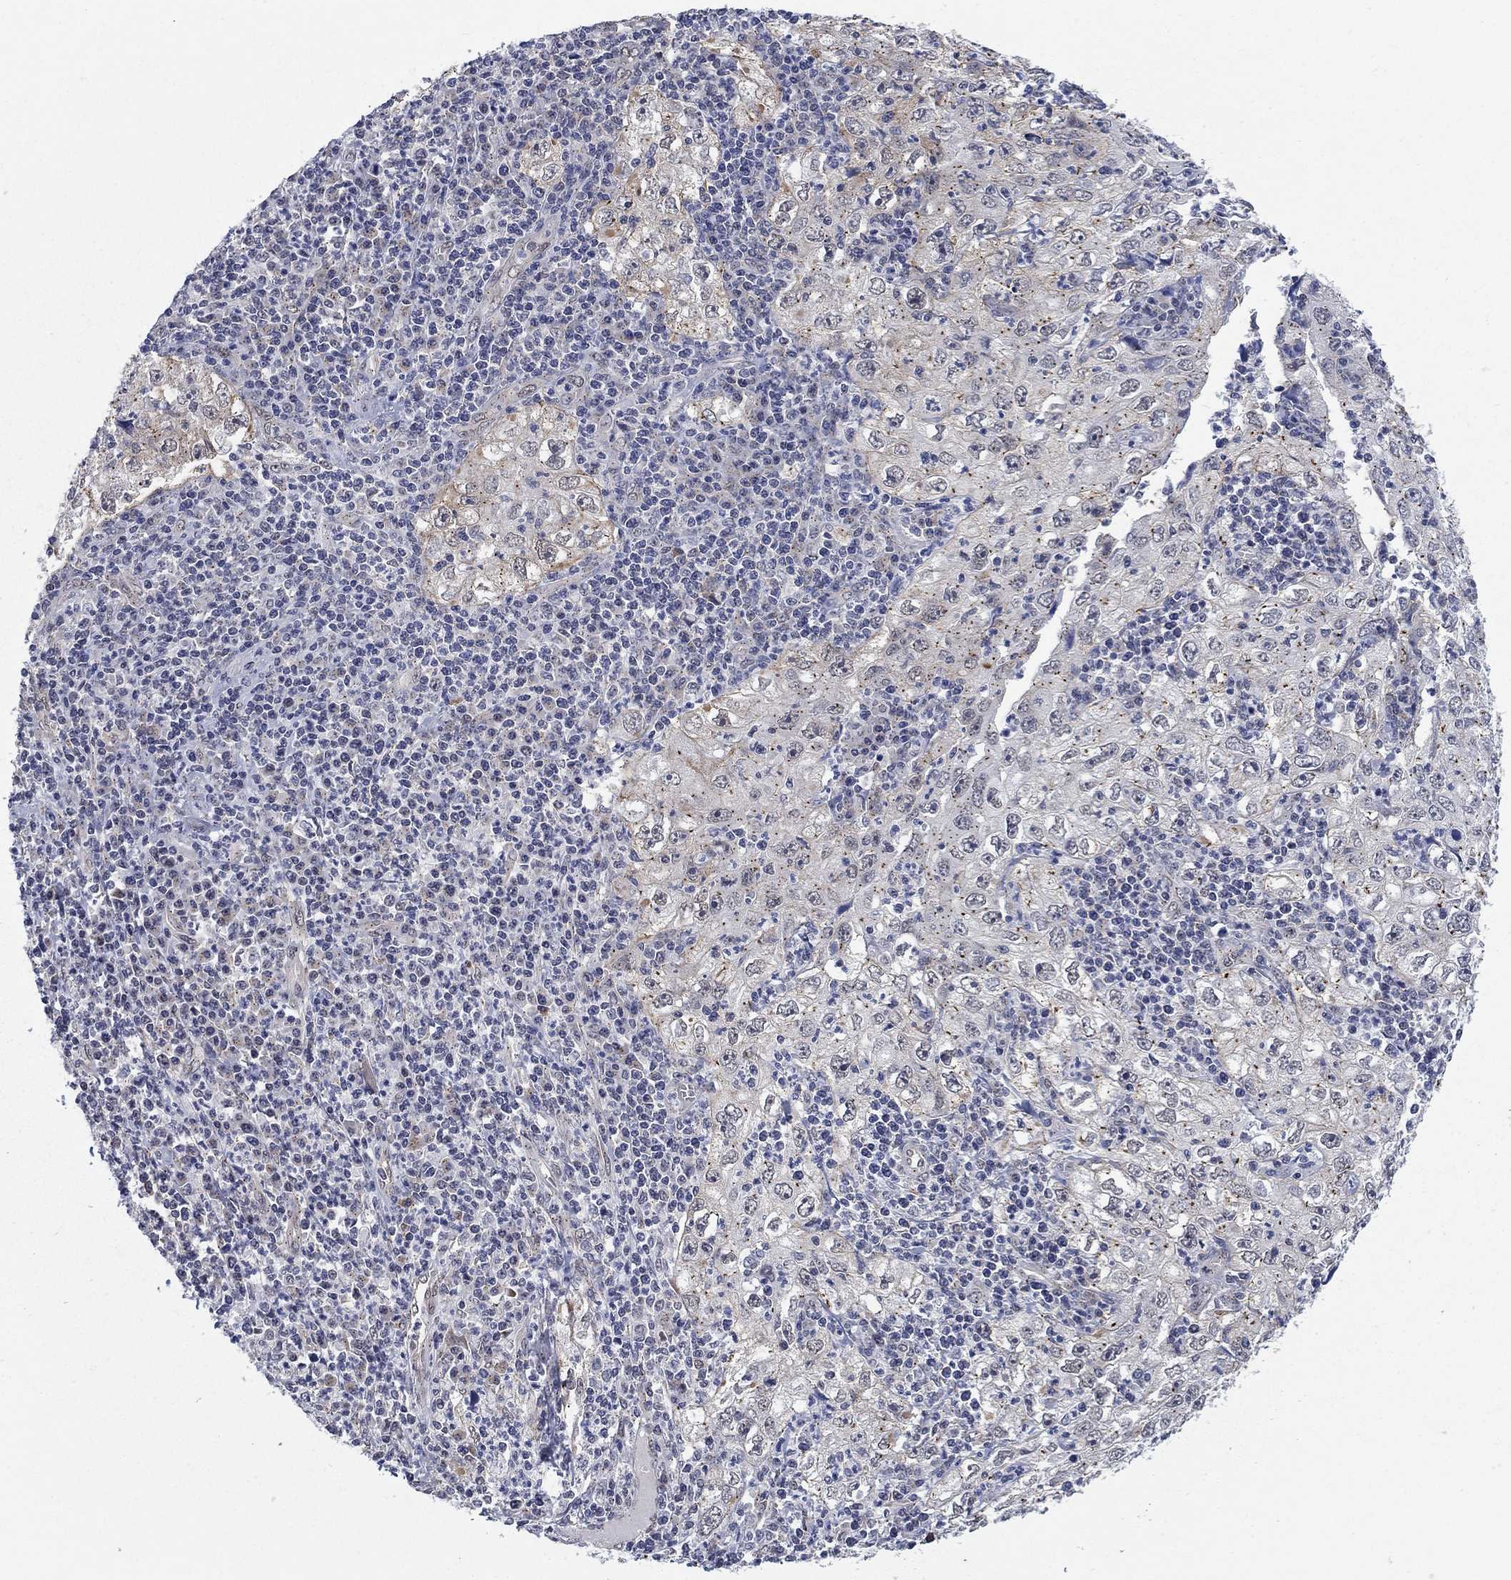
{"staining": {"intensity": "moderate", "quantity": "25%-75%", "location": "cytoplasmic/membranous"}, "tissue": "cervical cancer", "cell_type": "Tumor cells", "image_type": "cancer", "snomed": [{"axis": "morphology", "description": "Squamous cell carcinoma, NOS"}, {"axis": "topography", "description": "Cervix"}], "caption": "Brown immunohistochemical staining in cervical cancer demonstrates moderate cytoplasmic/membranous positivity in approximately 25%-75% of tumor cells.", "gene": "SH3RF1", "patient": {"sex": "female", "age": 24}}